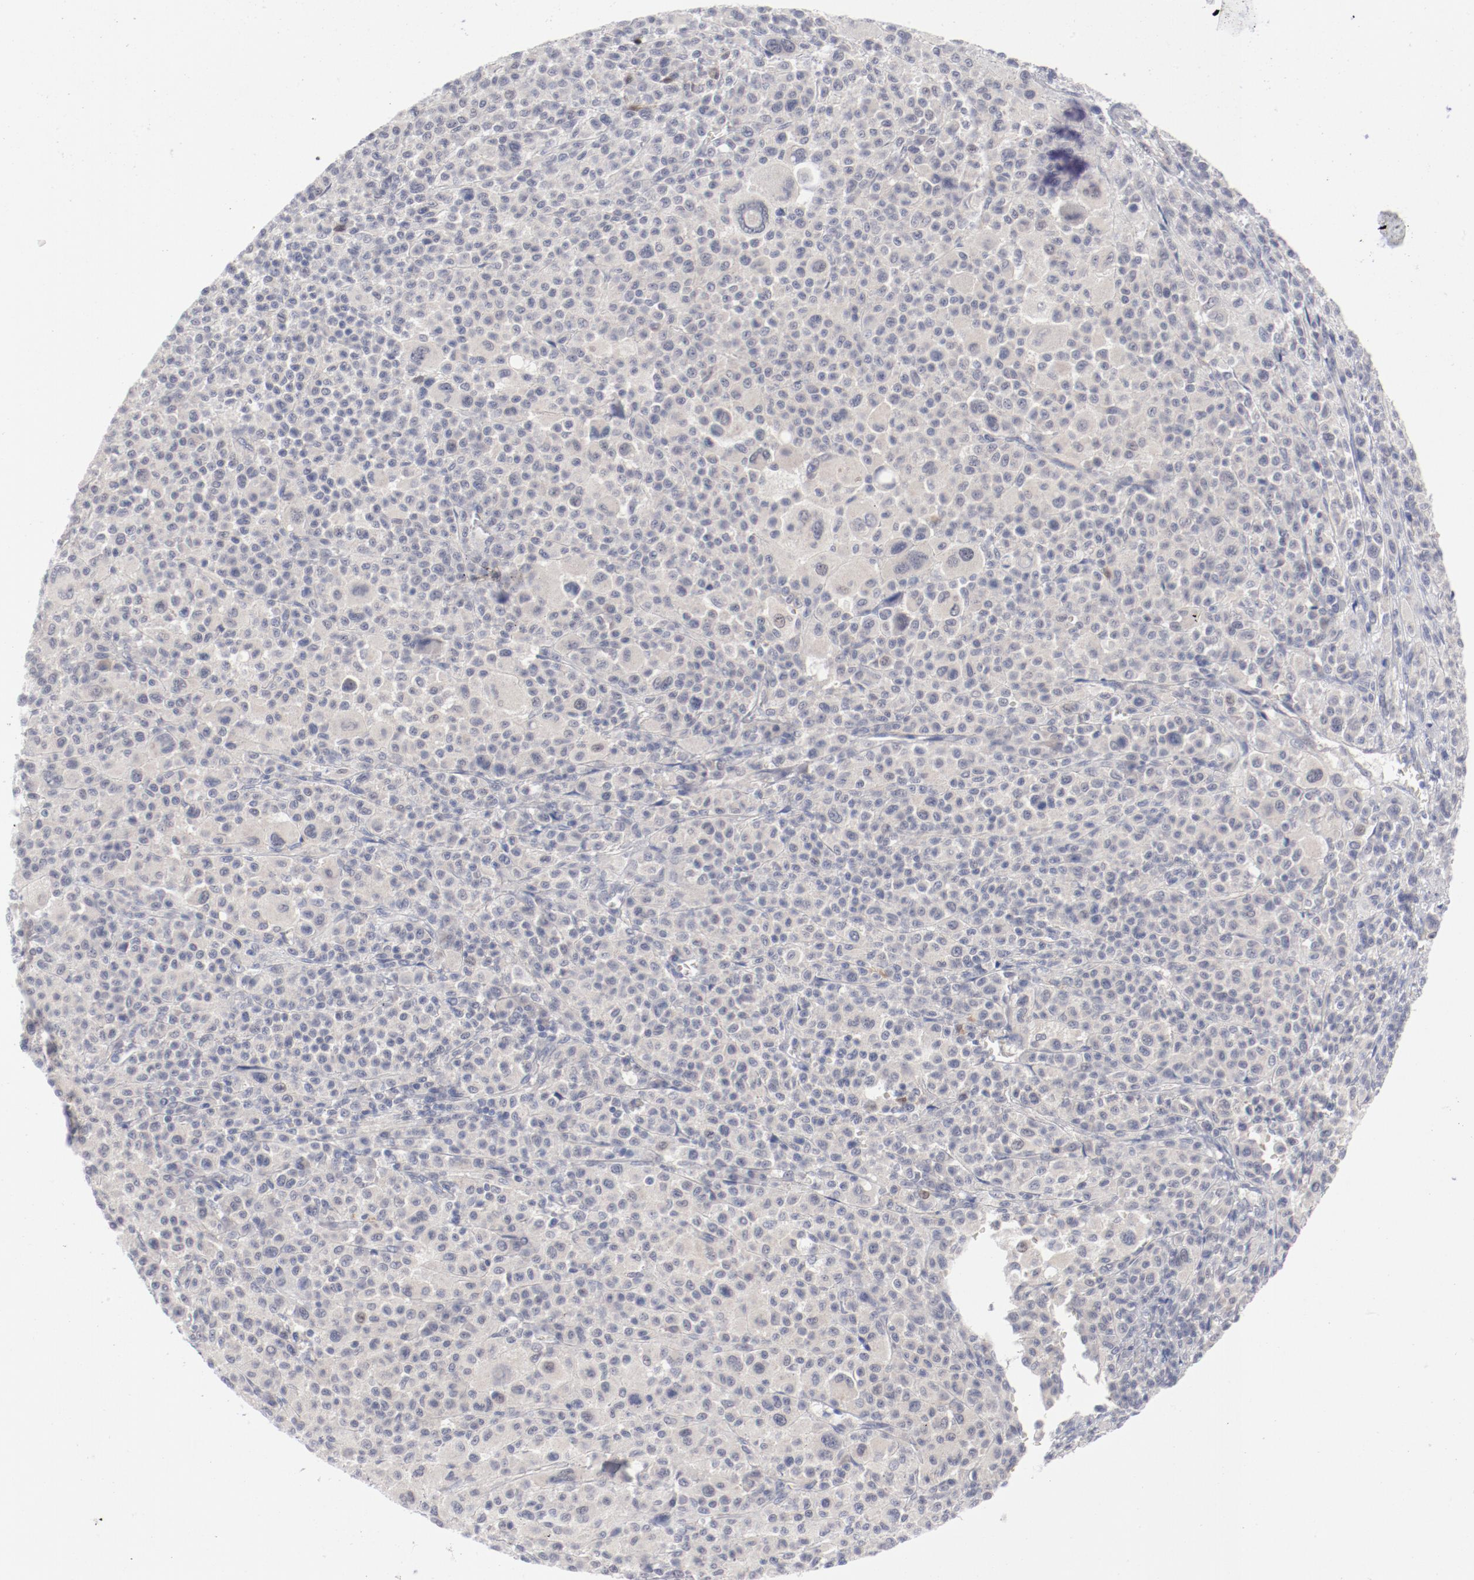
{"staining": {"intensity": "negative", "quantity": "none", "location": "none"}, "tissue": "melanoma", "cell_type": "Tumor cells", "image_type": "cancer", "snomed": [{"axis": "morphology", "description": "Malignant melanoma, Metastatic site"}, {"axis": "topography", "description": "Skin"}], "caption": "Tumor cells show no significant staining in melanoma. The staining was performed using DAB to visualize the protein expression in brown, while the nuclei were stained in blue with hematoxylin (Magnification: 20x).", "gene": "SH3BGR", "patient": {"sex": "female", "age": 74}}